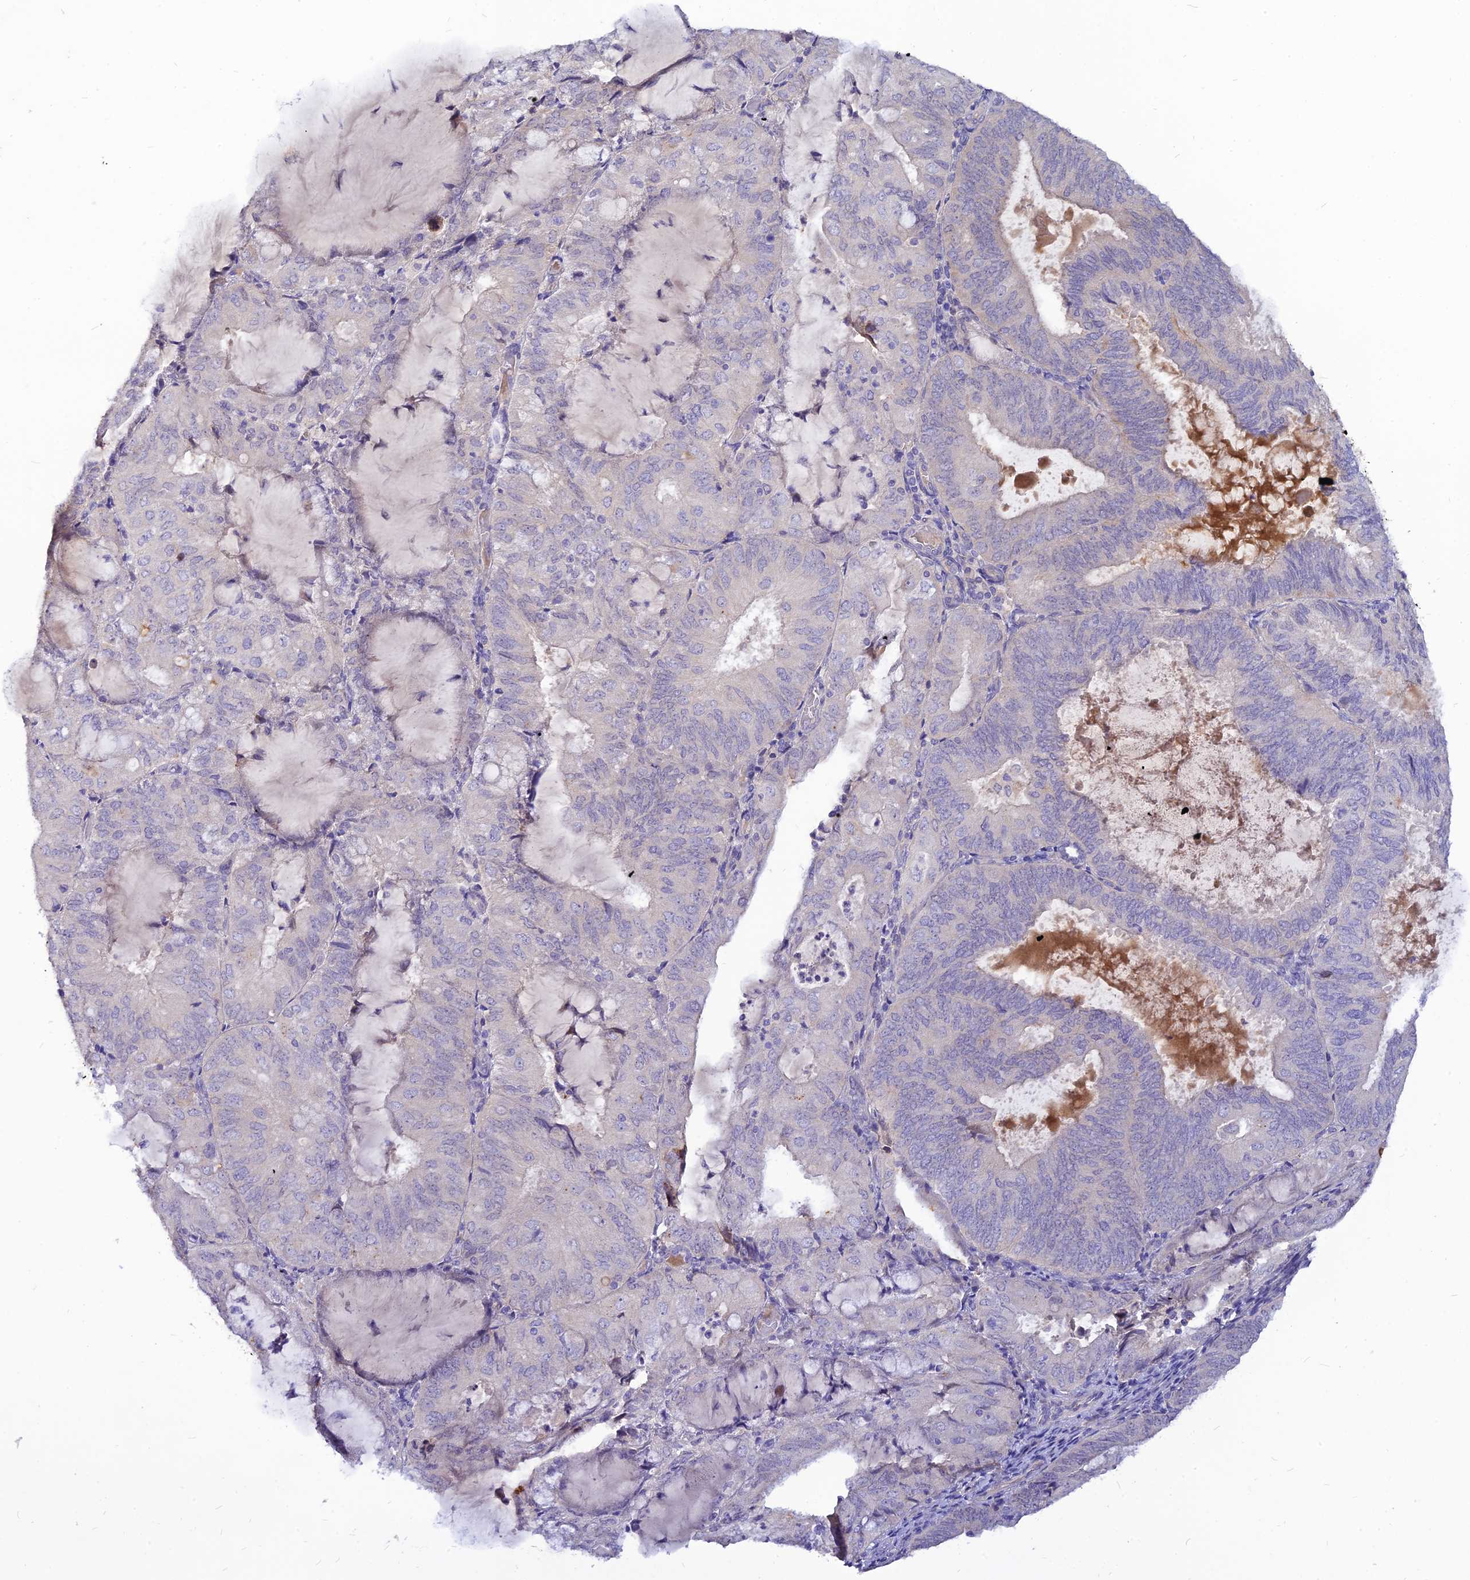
{"staining": {"intensity": "negative", "quantity": "none", "location": "none"}, "tissue": "endometrial cancer", "cell_type": "Tumor cells", "image_type": "cancer", "snomed": [{"axis": "morphology", "description": "Adenocarcinoma, NOS"}, {"axis": "topography", "description": "Endometrium"}], "caption": "A high-resolution histopathology image shows immunohistochemistry (IHC) staining of adenocarcinoma (endometrial), which demonstrates no significant expression in tumor cells.", "gene": "CZIB", "patient": {"sex": "female", "age": 81}}